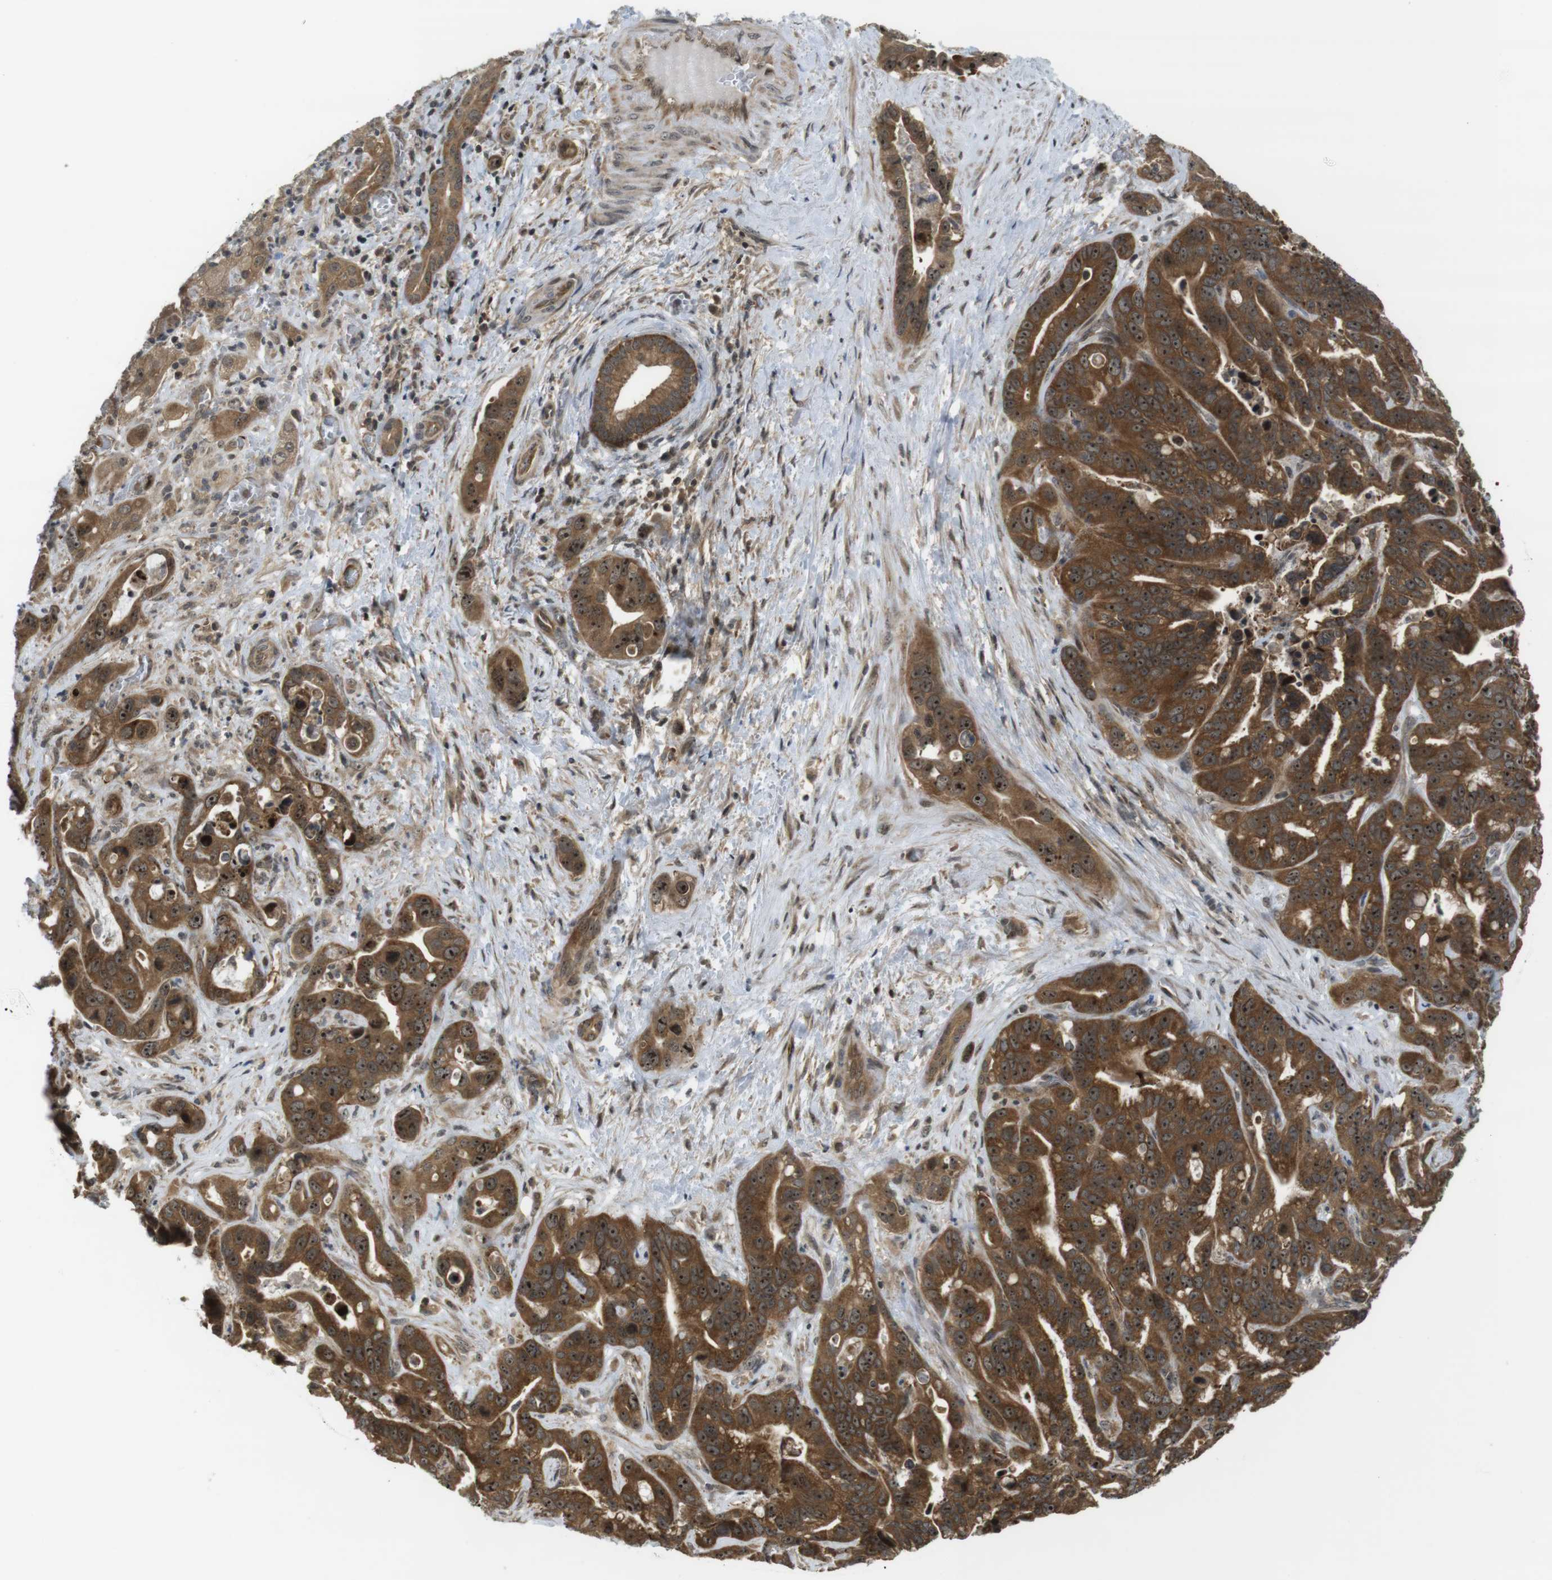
{"staining": {"intensity": "strong", "quantity": ">75%", "location": "cytoplasmic/membranous,nuclear"}, "tissue": "liver cancer", "cell_type": "Tumor cells", "image_type": "cancer", "snomed": [{"axis": "morphology", "description": "Cholangiocarcinoma"}, {"axis": "topography", "description": "Liver"}], "caption": "Immunohistochemical staining of human cholangiocarcinoma (liver) displays strong cytoplasmic/membranous and nuclear protein expression in about >75% of tumor cells.", "gene": "CC2D1A", "patient": {"sex": "female", "age": 65}}